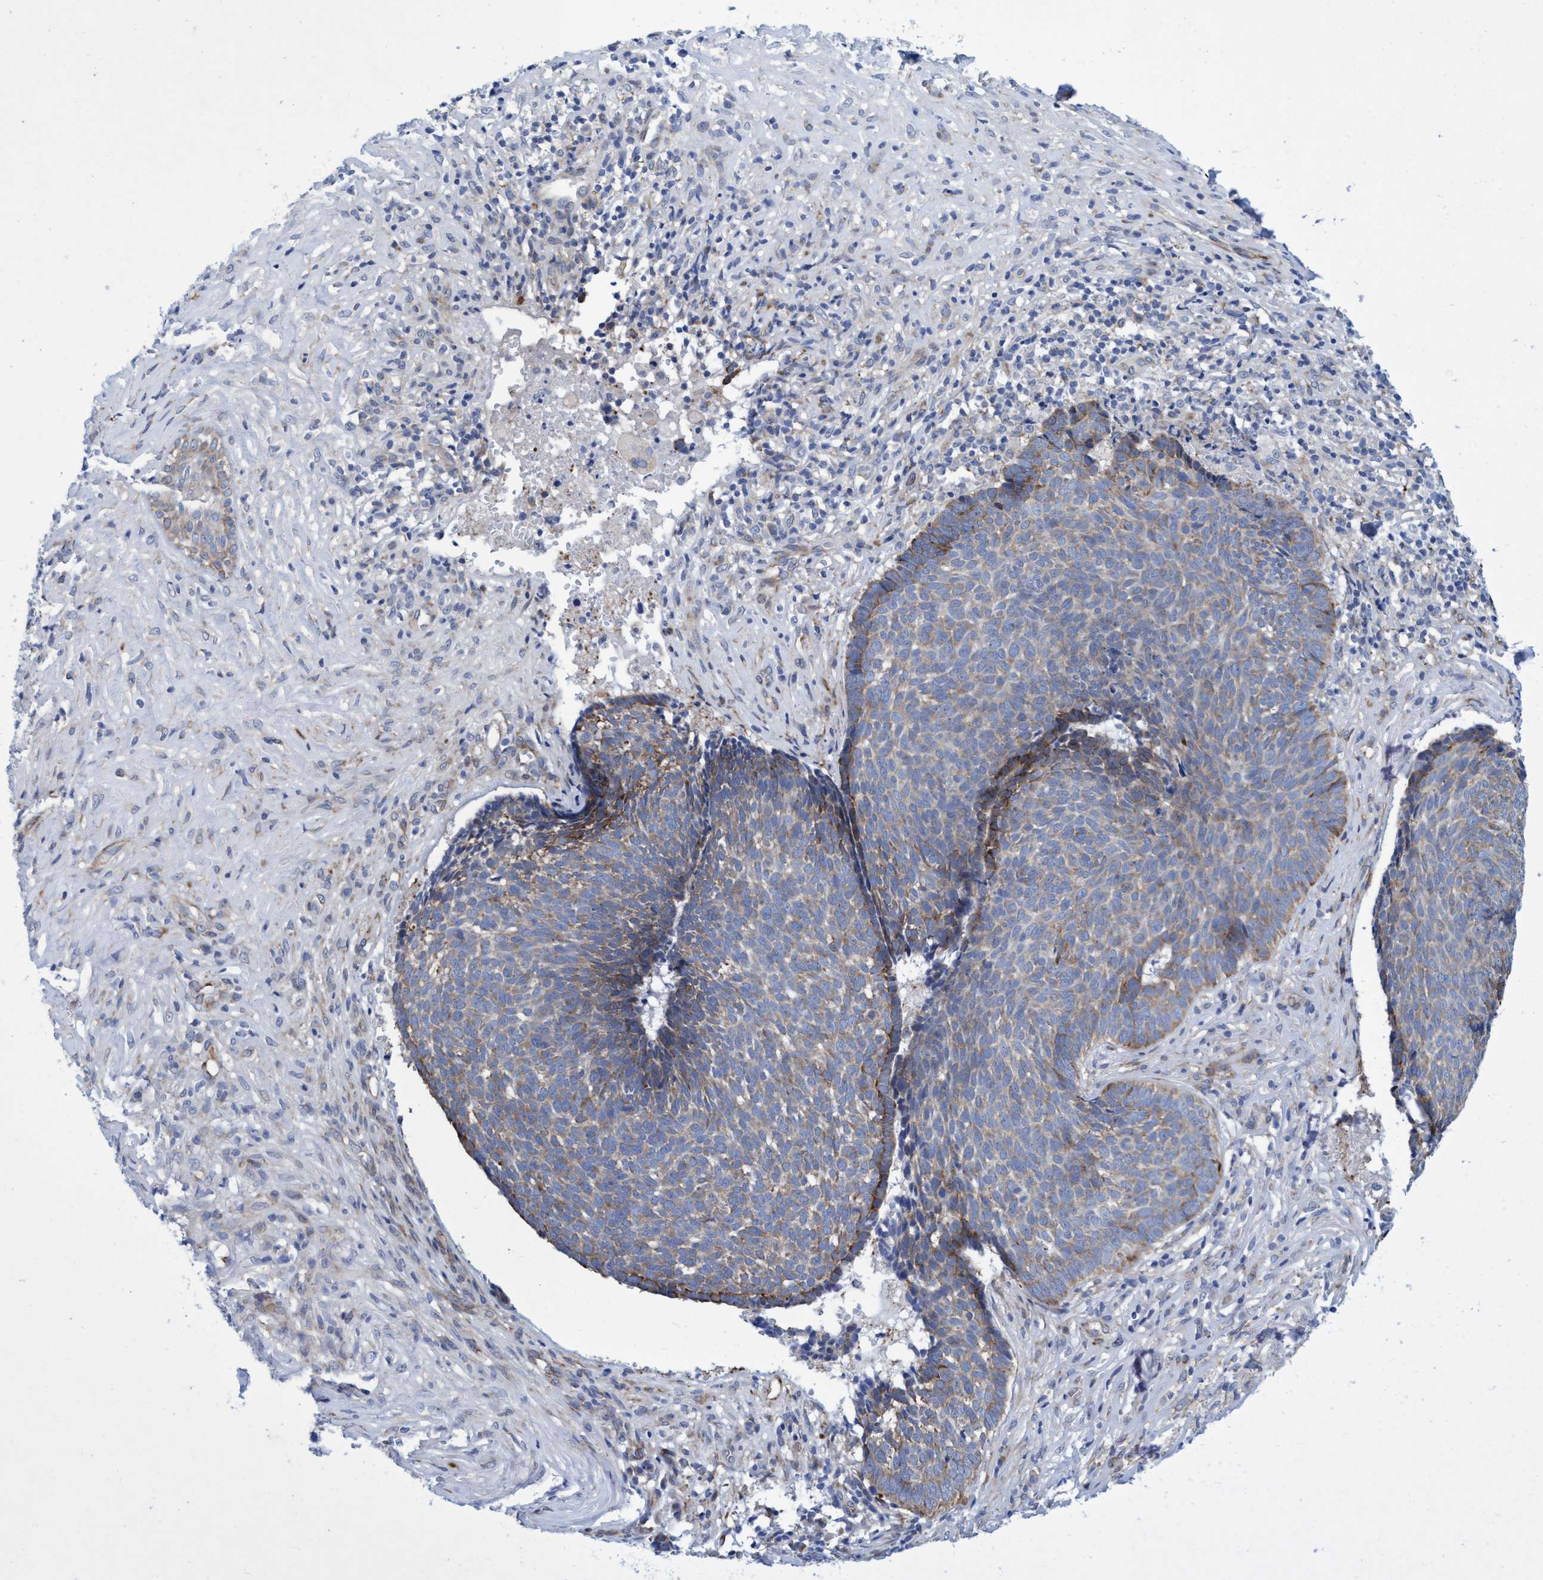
{"staining": {"intensity": "moderate", "quantity": ">75%", "location": "cytoplasmic/membranous"}, "tissue": "skin cancer", "cell_type": "Tumor cells", "image_type": "cancer", "snomed": [{"axis": "morphology", "description": "Basal cell carcinoma"}, {"axis": "topography", "description": "Skin"}], "caption": "A photomicrograph showing moderate cytoplasmic/membranous staining in approximately >75% of tumor cells in skin basal cell carcinoma, as visualized by brown immunohistochemical staining.", "gene": "R3HCC1", "patient": {"sex": "male", "age": 84}}